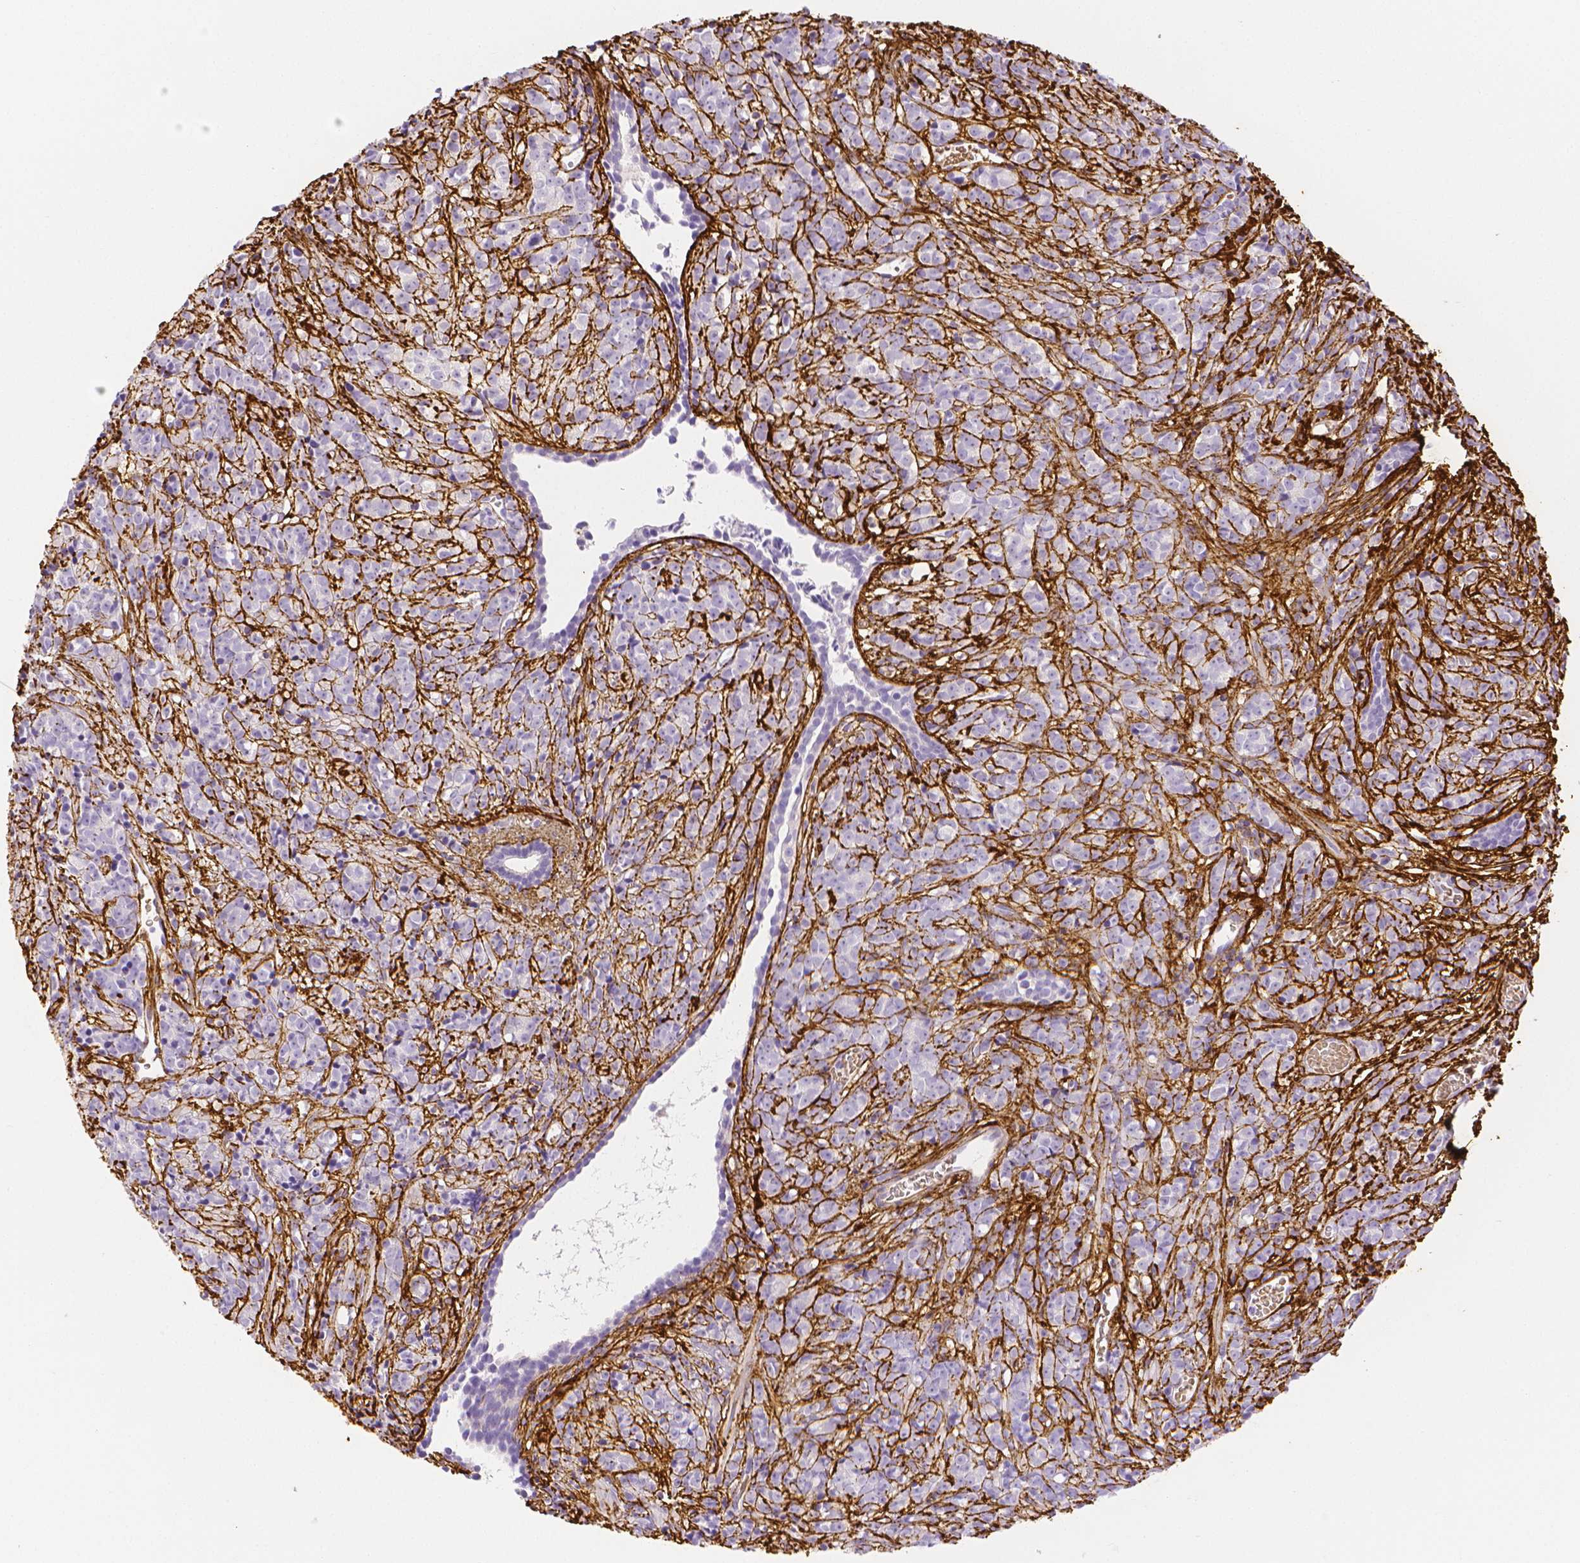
{"staining": {"intensity": "negative", "quantity": "none", "location": "none"}, "tissue": "prostate cancer", "cell_type": "Tumor cells", "image_type": "cancer", "snomed": [{"axis": "morphology", "description": "Adenocarcinoma, High grade"}, {"axis": "topography", "description": "Prostate"}], "caption": "This is an immunohistochemistry (IHC) micrograph of prostate cancer (high-grade adenocarcinoma). There is no expression in tumor cells.", "gene": "FBN1", "patient": {"sex": "male", "age": 81}}